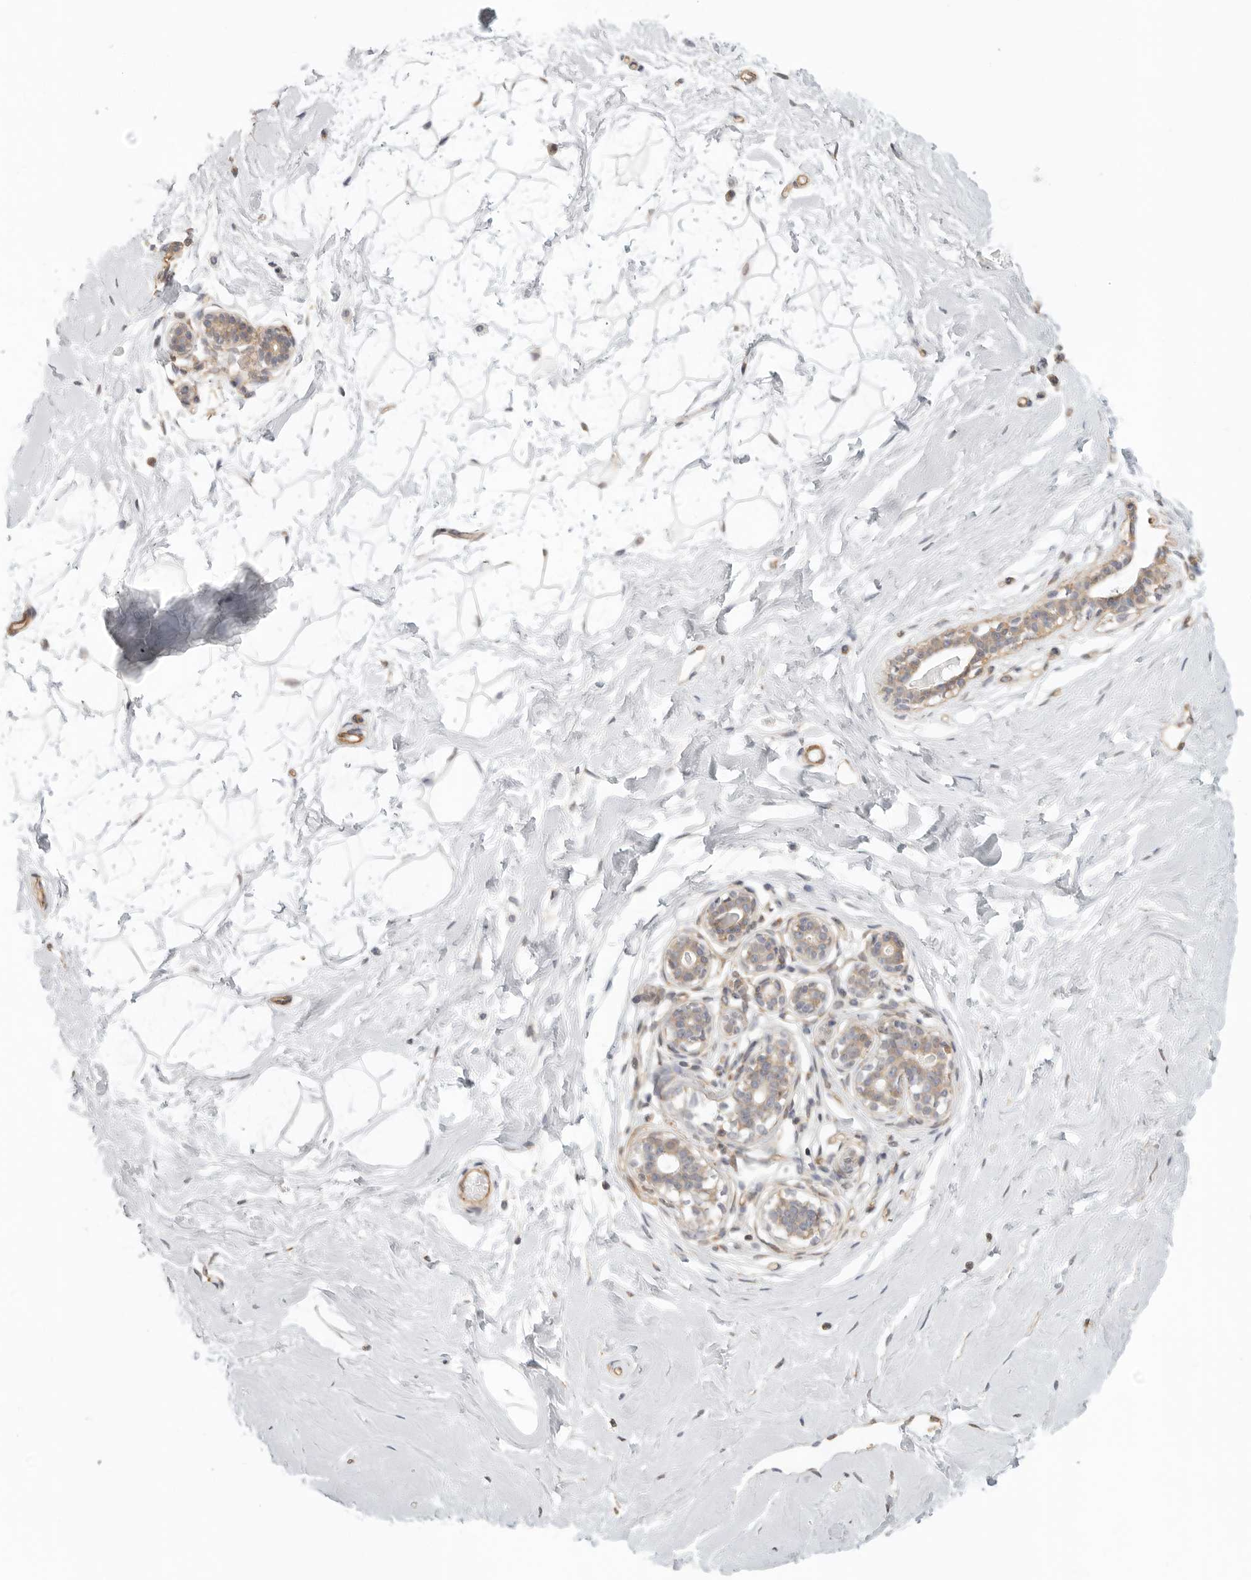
{"staining": {"intensity": "negative", "quantity": "none", "location": "none"}, "tissue": "breast", "cell_type": "Adipocytes", "image_type": "normal", "snomed": [{"axis": "morphology", "description": "Normal tissue, NOS"}, {"axis": "morphology", "description": "Adenoma, NOS"}, {"axis": "topography", "description": "Breast"}], "caption": "The IHC photomicrograph has no significant staining in adipocytes of breast.", "gene": "ATOH7", "patient": {"sex": "female", "age": 23}}